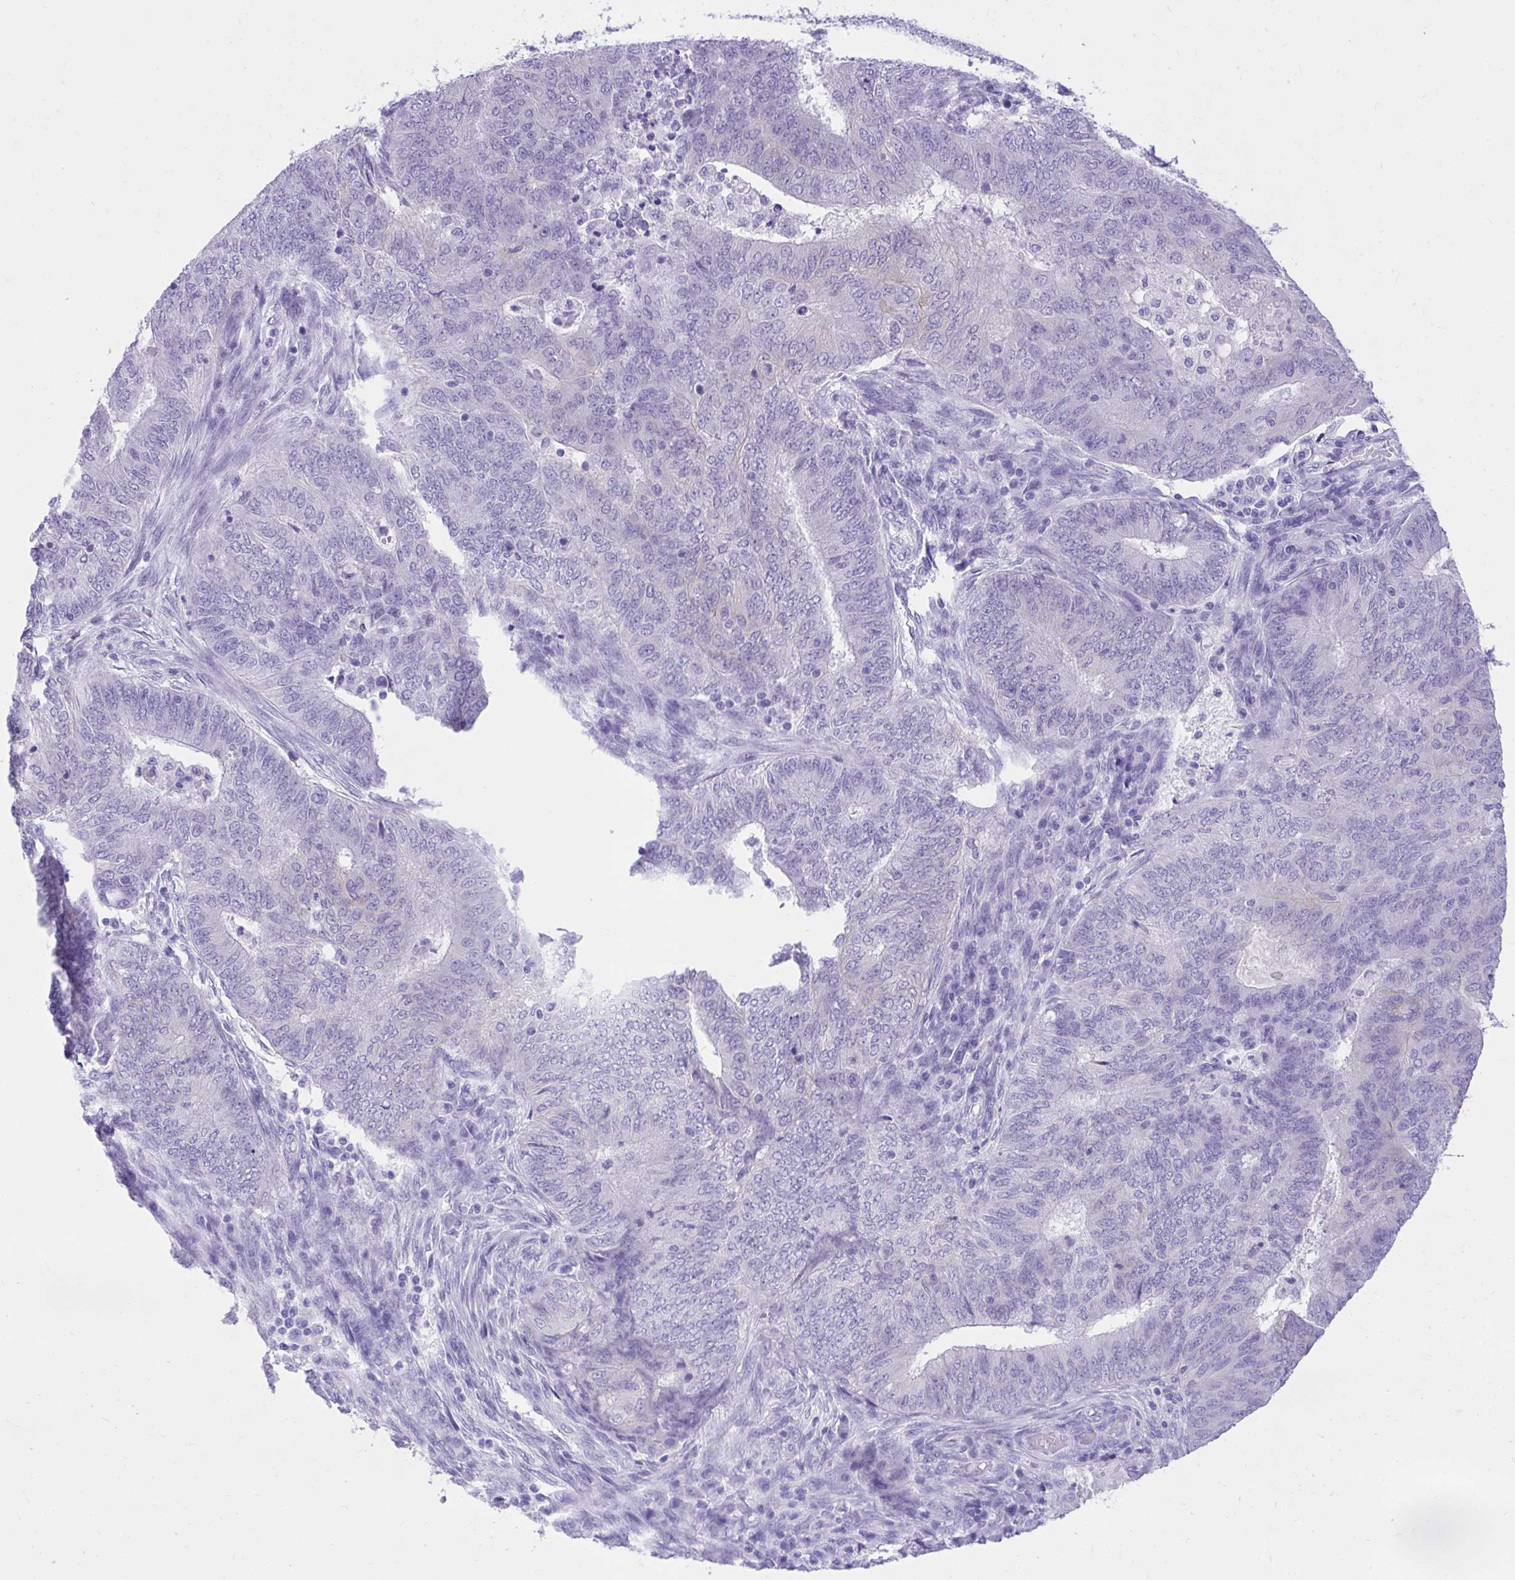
{"staining": {"intensity": "negative", "quantity": "none", "location": "none"}, "tissue": "endometrial cancer", "cell_type": "Tumor cells", "image_type": "cancer", "snomed": [{"axis": "morphology", "description": "Adenocarcinoma, NOS"}, {"axis": "topography", "description": "Endometrium"}], "caption": "Immunohistochemistry (IHC) of human endometrial cancer demonstrates no expression in tumor cells. Brightfield microscopy of immunohistochemistry (IHC) stained with DAB (3,3'-diaminobenzidine) (brown) and hematoxylin (blue), captured at high magnification.", "gene": "KCNN4", "patient": {"sex": "female", "age": 62}}